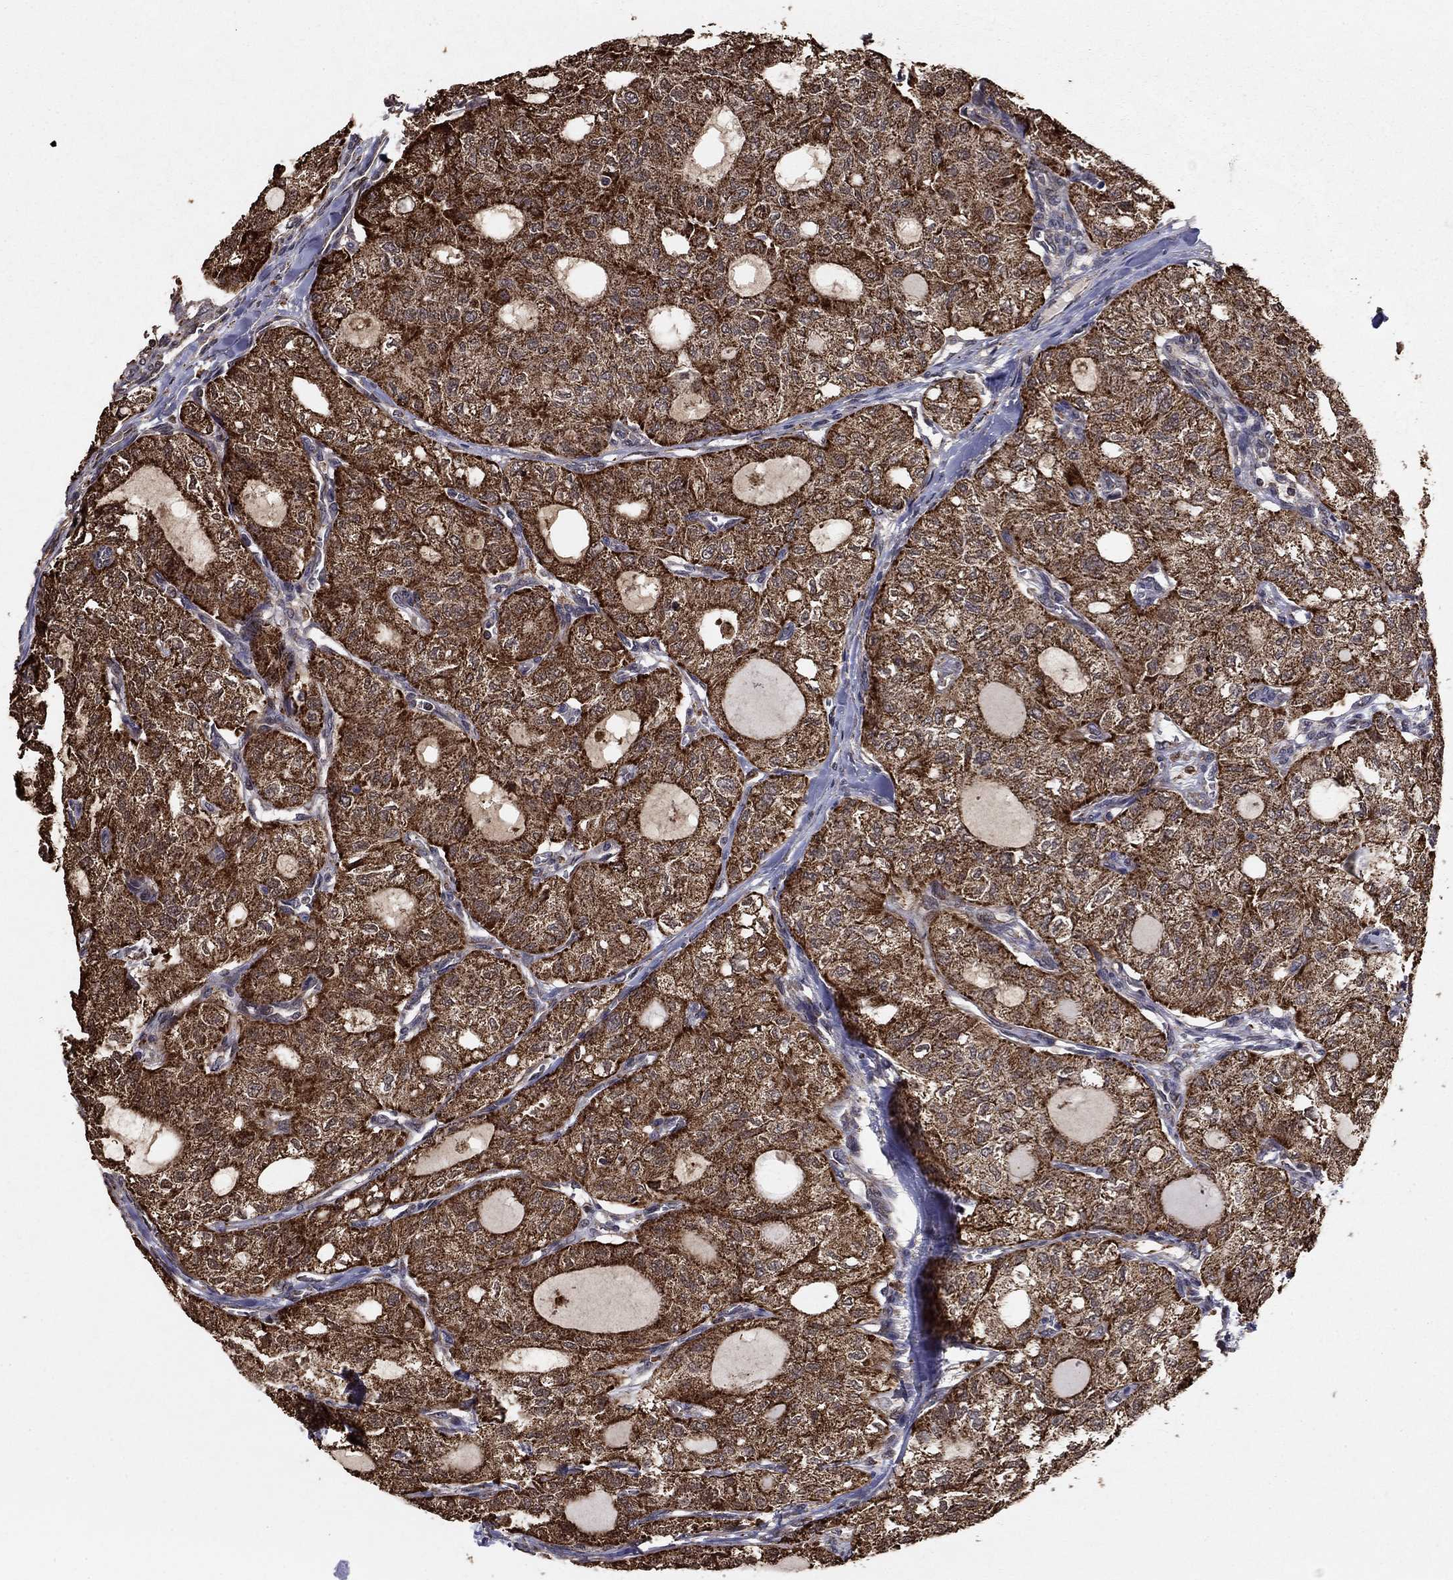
{"staining": {"intensity": "moderate", "quantity": ">75%", "location": "cytoplasmic/membranous"}, "tissue": "thyroid cancer", "cell_type": "Tumor cells", "image_type": "cancer", "snomed": [{"axis": "morphology", "description": "Follicular adenoma carcinoma, NOS"}, {"axis": "topography", "description": "Thyroid gland"}], "caption": "Approximately >75% of tumor cells in follicular adenoma carcinoma (thyroid) show moderate cytoplasmic/membranous protein expression as visualized by brown immunohistochemical staining.", "gene": "ACOT13", "patient": {"sex": "male", "age": 75}}